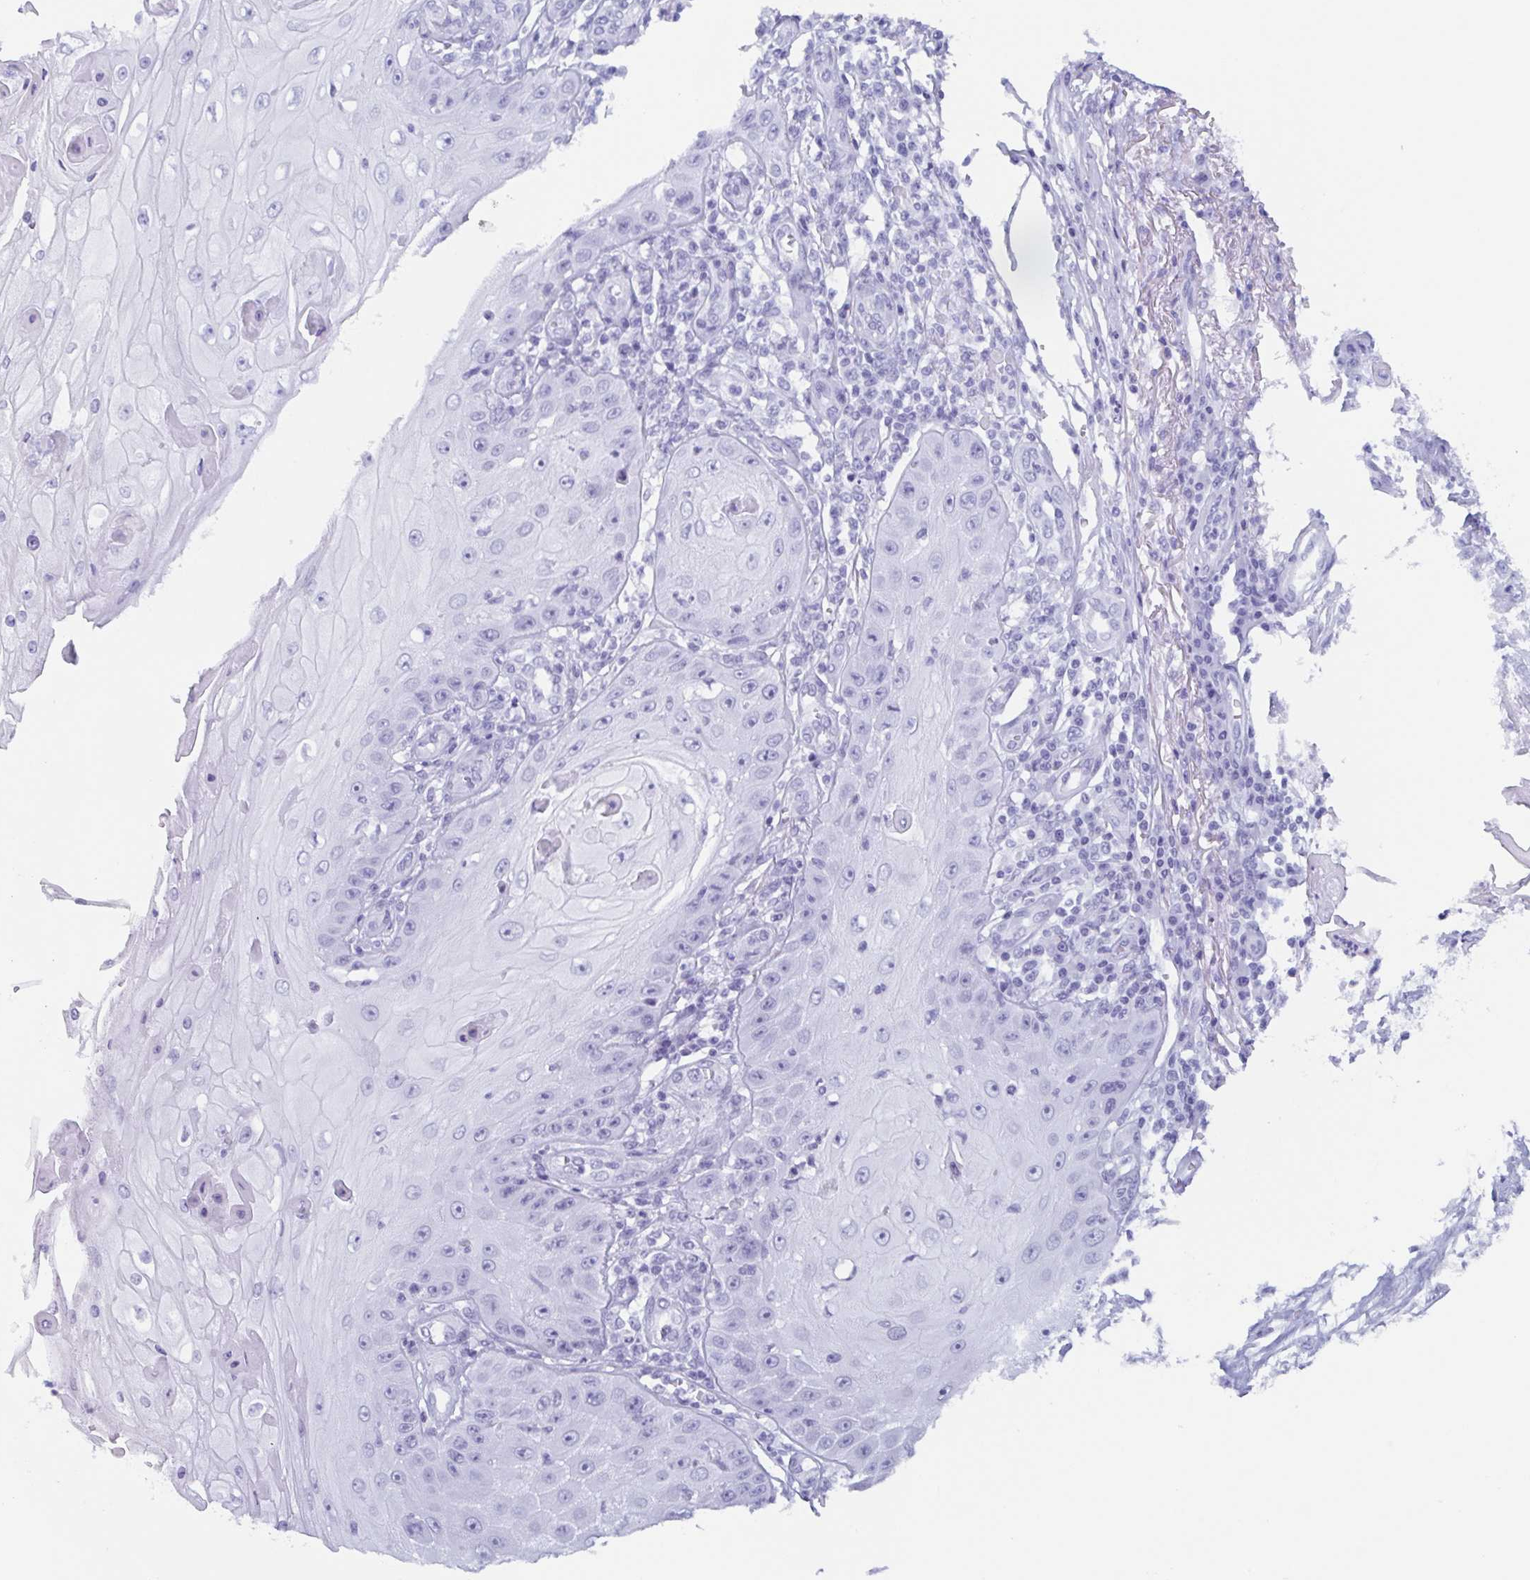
{"staining": {"intensity": "negative", "quantity": "none", "location": "none"}, "tissue": "skin cancer", "cell_type": "Tumor cells", "image_type": "cancer", "snomed": [{"axis": "morphology", "description": "Squamous cell carcinoma, NOS"}, {"axis": "topography", "description": "Skin"}], "caption": "A high-resolution histopathology image shows IHC staining of skin squamous cell carcinoma, which demonstrates no significant positivity in tumor cells.", "gene": "BPI", "patient": {"sex": "male", "age": 70}}